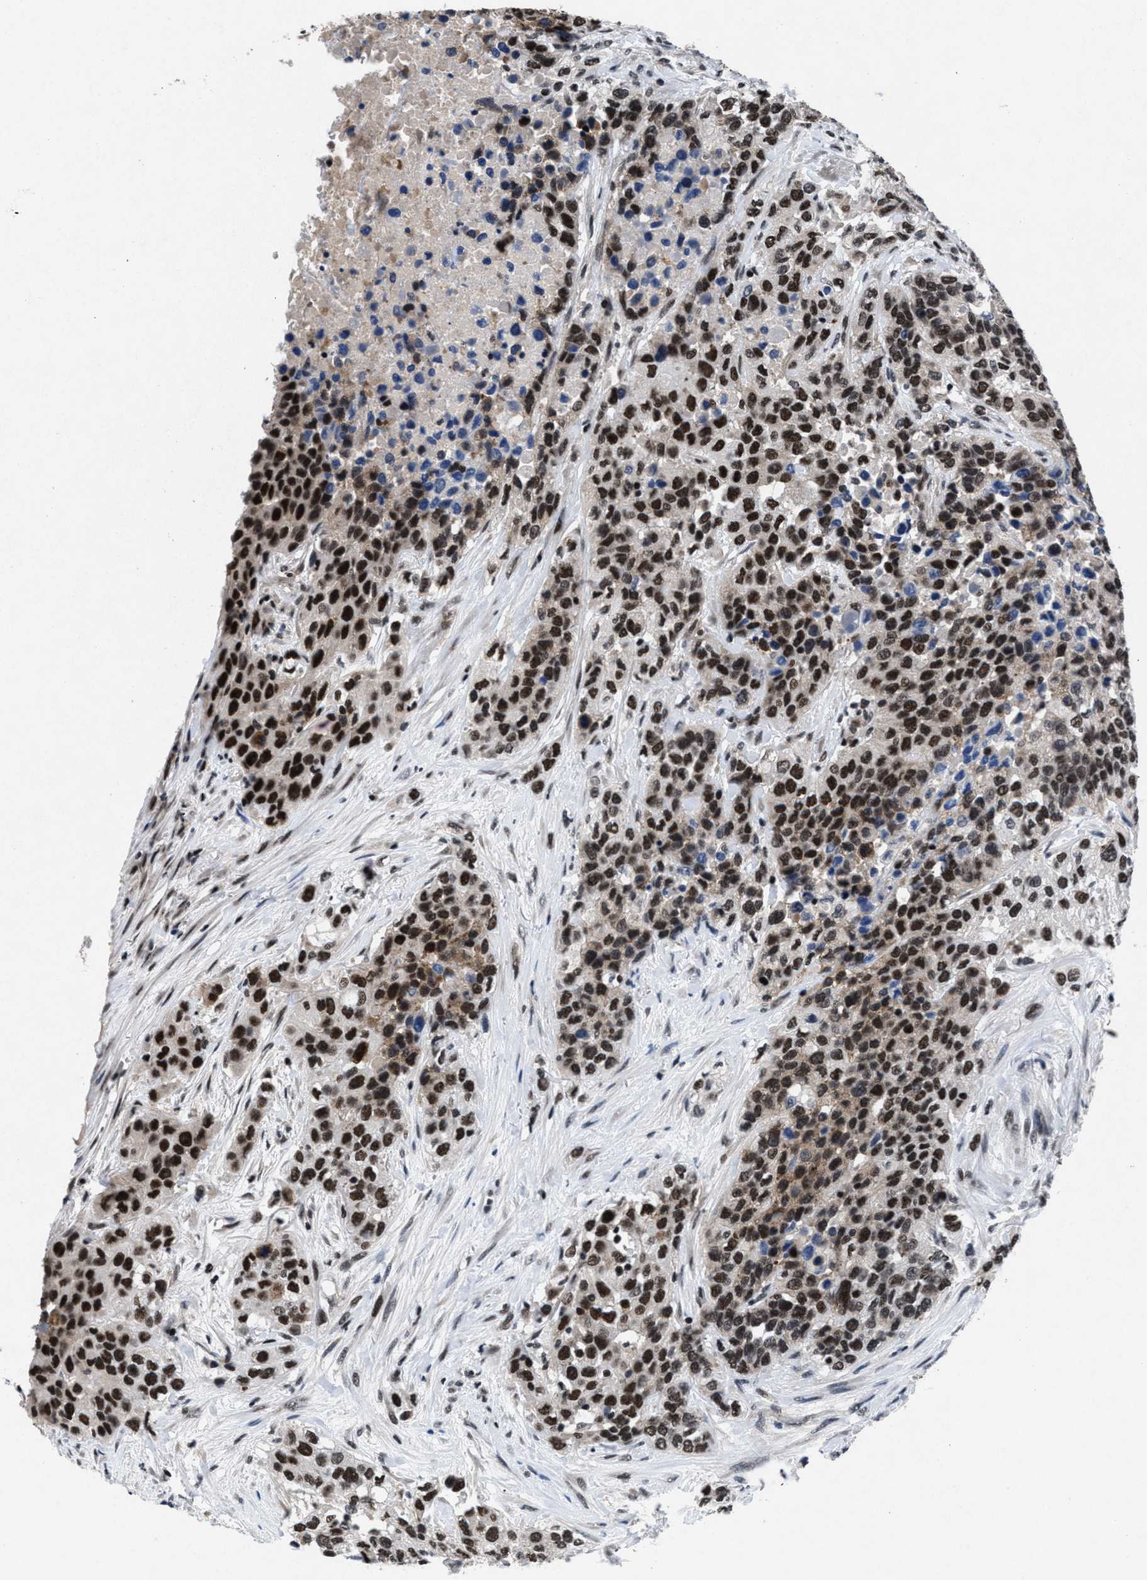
{"staining": {"intensity": "strong", "quantity": ">75%", "location": "nuclear"}, "tissue": "urothelial cancer", "cell_type": "Tumor cells", "image_type": "cancer", "snomed": [{"axis": "morphology", "description": "Urothelial carcinoma, High grade"}, {"axis": "topography", "description": "Urinary bladder"}], "caption": "Immunohistochemical staining of human urothelial carcinoma (high-grade) shows strong nuclear protein positivity in about >75% of tumor cells. (brown staining indicates protein expression, while blue staining denotes nuclei).", "gene": "WDR81", "patient": {"sex": "female", "age": 80}}